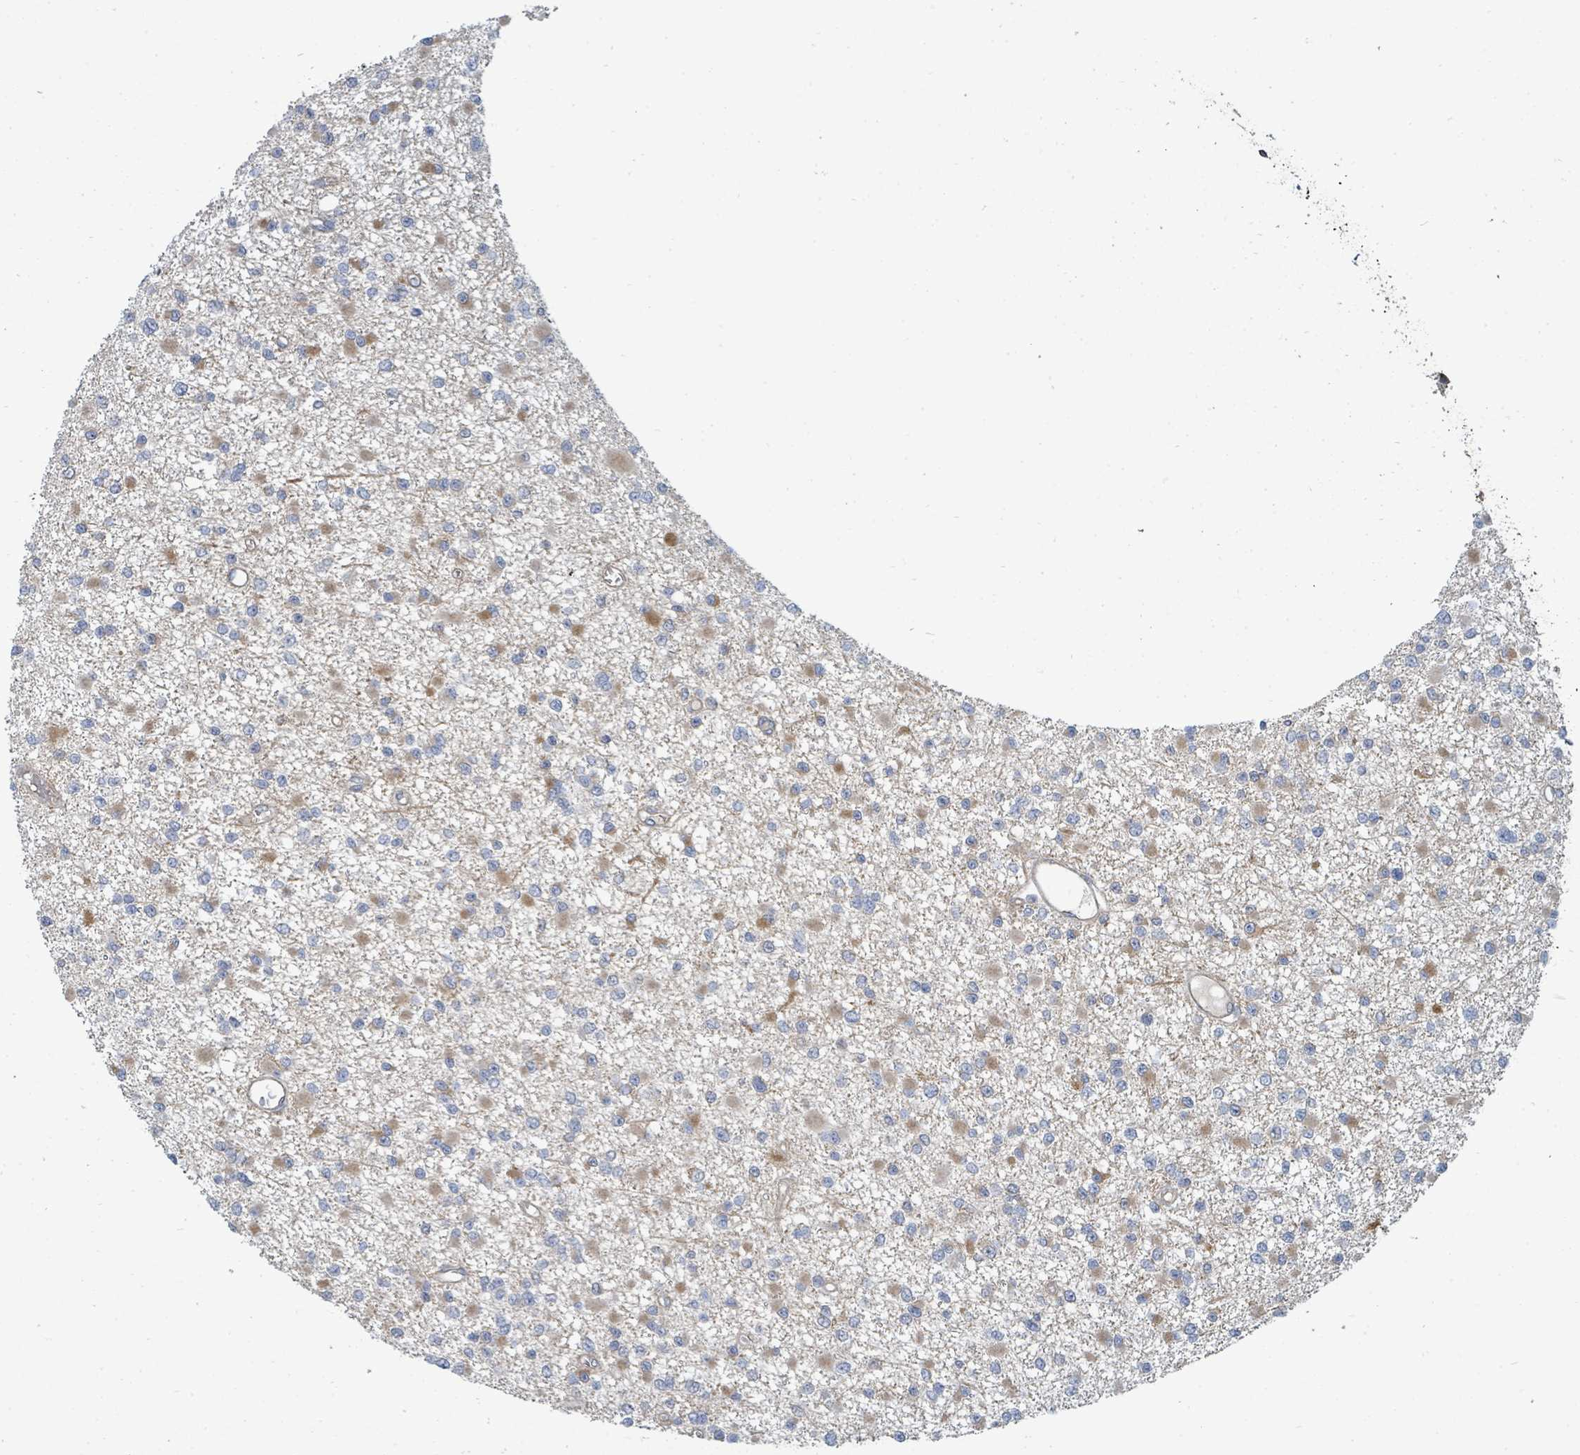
{"staining": {"intensity": "moderate", "quantity": "<25%", "location": "cytoplasmic/membranous"}, "tissue": "glioma", "cell_type": "Tumor cells", "image_type": "cancer", "snomed": [{"axis": "morphology", "description": "Glioma, malignant, Low grade"}, {"axis": "topography", "description": "Brain"}], "caption": "Malignant glioma (low-grade) stained with DAB immunohistochemistry (IHC) demonstrates low levels of moderate cytoplasmic/membranous positivity in approximately <25% of tumor cells.", "gene": "IFIT1", "patient": {"sex": "female", "age": 22}}